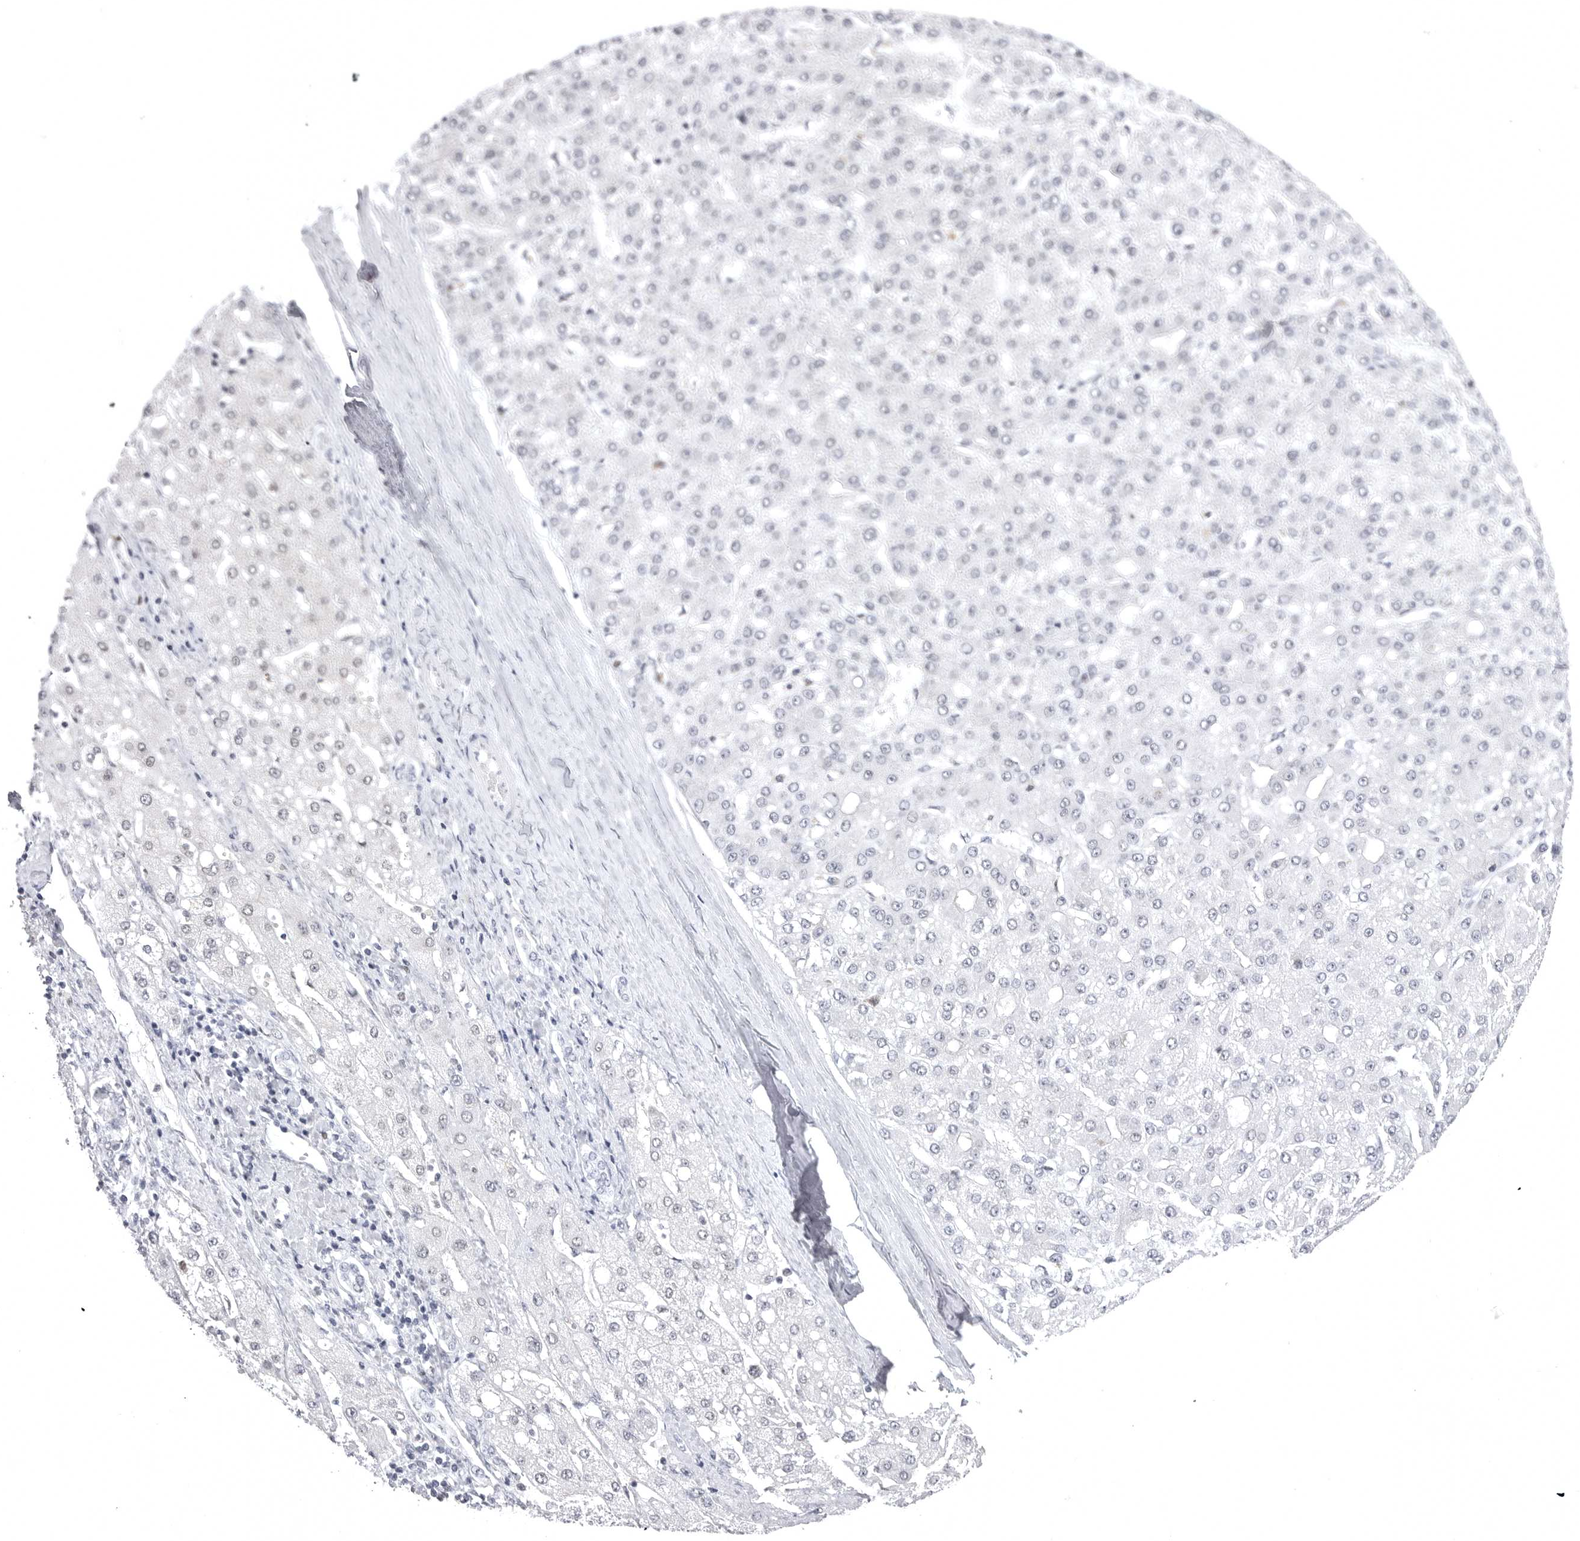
{"staining": {"intensity": "negative", "quantity": "none", "location": "none"}, "tissue": "liver cancer", "cell_type": "Tumor cells", "image_type": "cancer", "snomed": [{"axis": "morphology", "description": "Carcinoma, Hepatocellular, NOS"}, {"axis": "topography", "description": "Liver"}], "caption": "This is an immunohistochemistry (IHC) photomicrograph of hepatocellular carcinoma (liver). There is no positivity in tumor cells.", "gene": "PTK2B", "patient": {"sex": "male", "age": 67}}